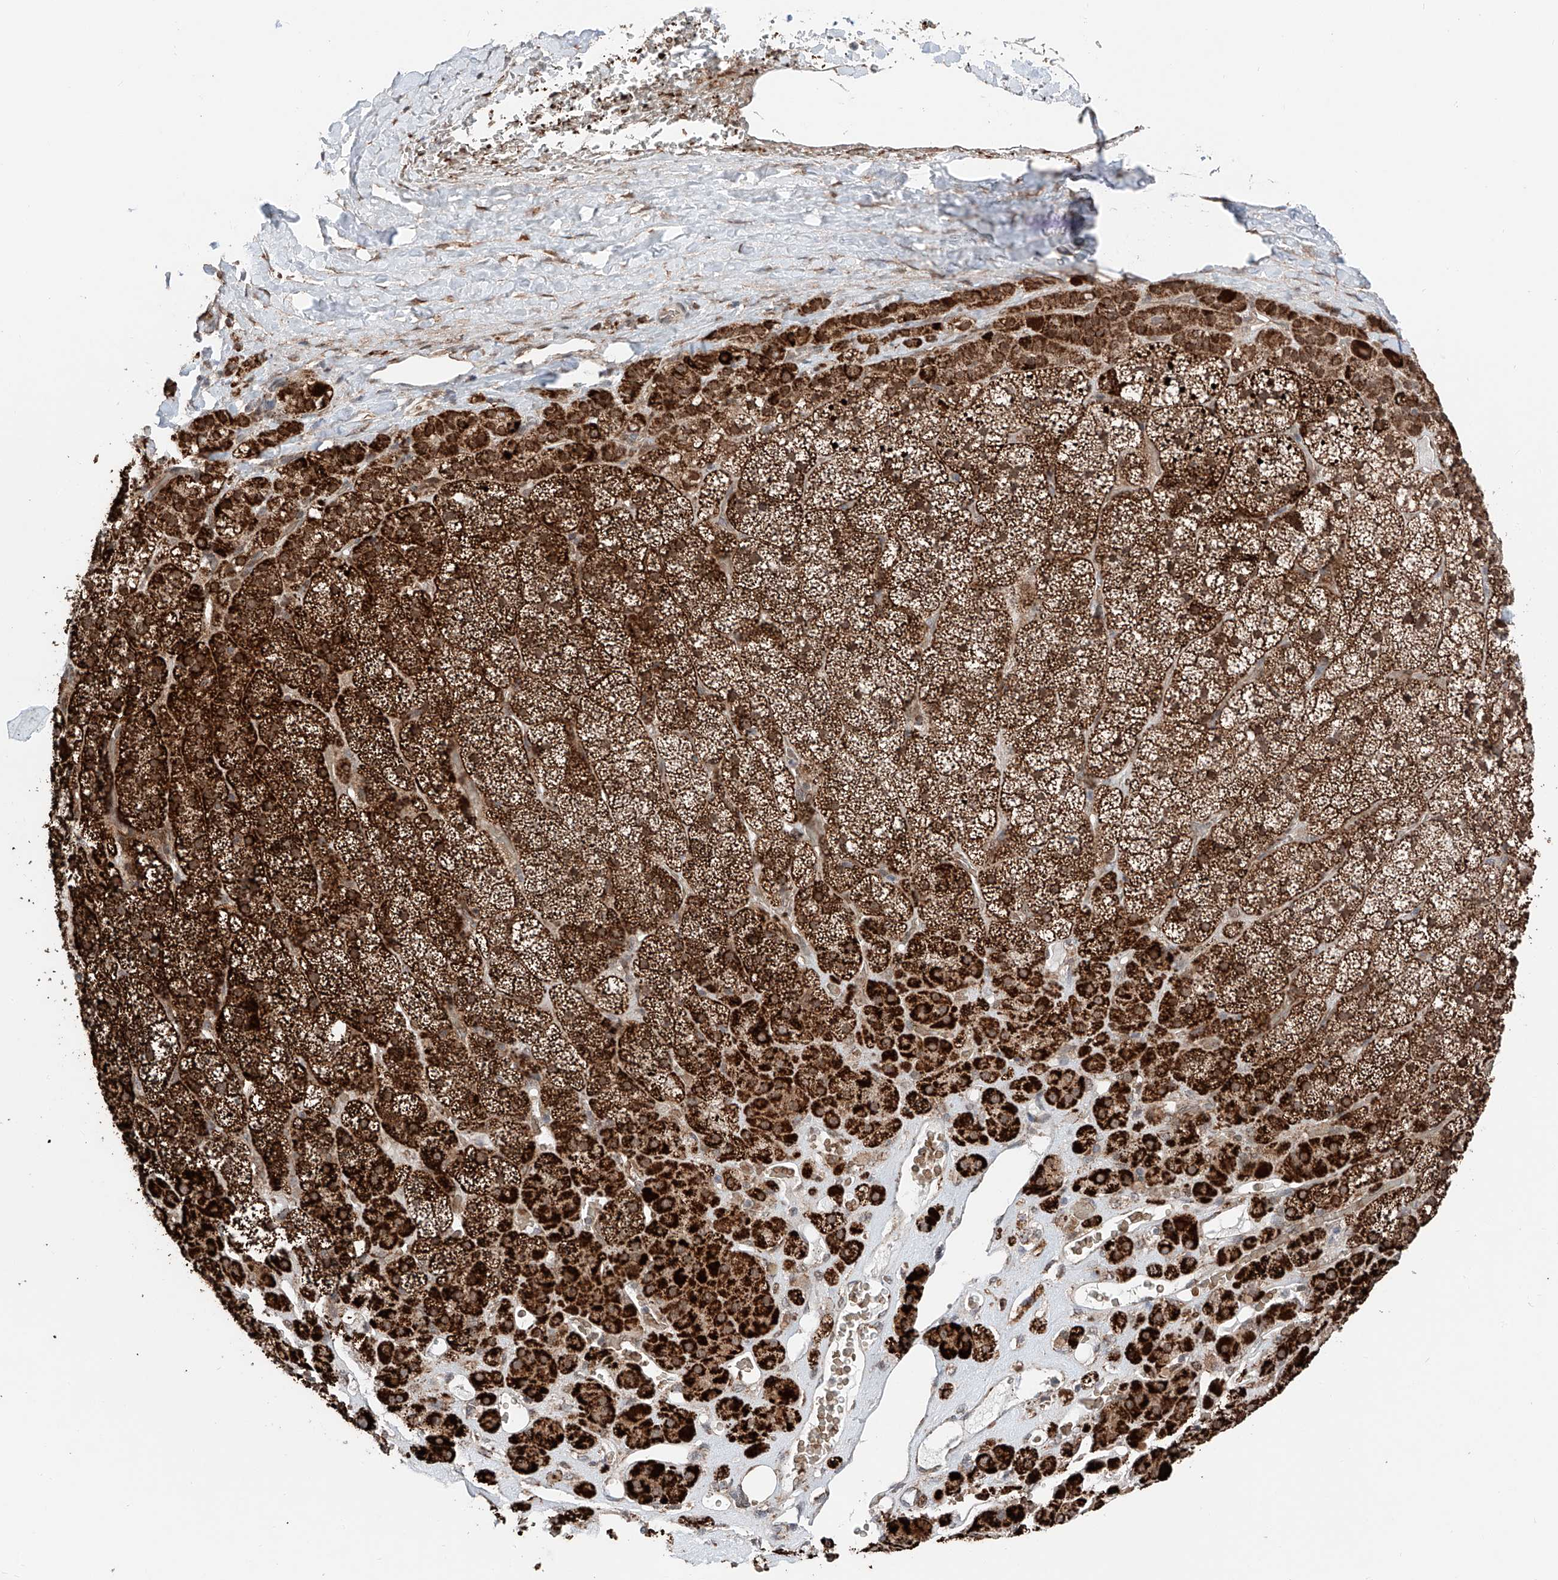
{"staining": {"intensity": "strong", "quantity": ">75%", "location": "cytoplasmic/membranous"}, "tissue": "adrenal gland", "cell_type": "Glandular cells", "image_type": "normal", "snomed": [{"axis": "morphology", "description": "Normal tissue, NOS"}, {"axis": "topography", "description": "Adrenal gland"}], "caption": "Glandular cells show strong cytoplasmic/membranous positivity in about >75% of cells in benign adrenal gland.", "gene": "ZSCAN29", "patient": {"sex": "male", "age": 57}}